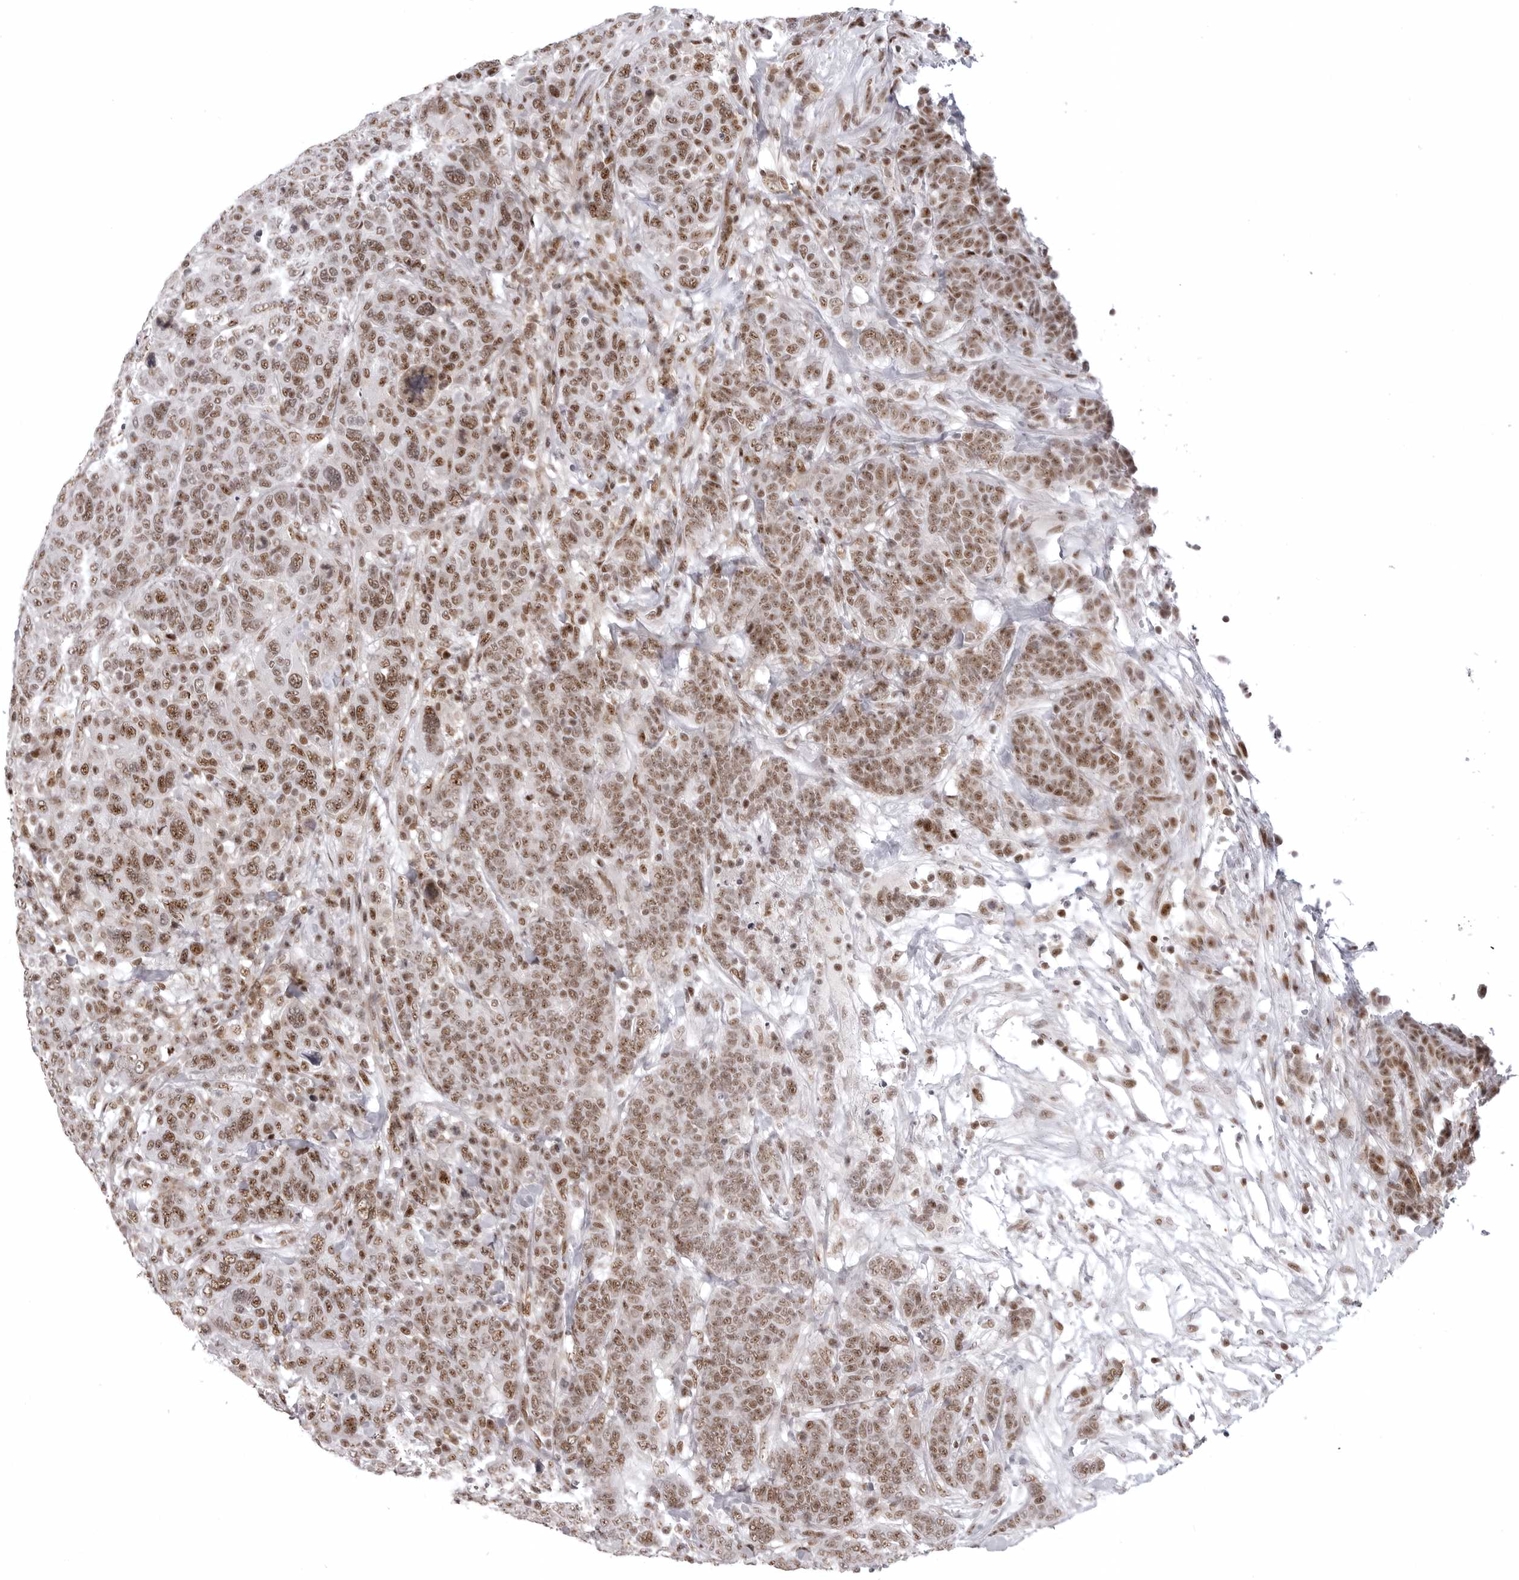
{"staining": {"intensity": "moderate", "quantity": ">75%", "location": "nuclear"}, "tissue": "breast cancer", "cell_type": "Tumor cells", "image_type": "cancer", "snomed": [{"axis": "morphology", "description": "Duct carcinoma"}, {"axis": "topography", "description": "Breast"}], "caption": "Breast cancer (intraductal carcinoma) stained with a brown dye displays moderate nuclear positive staining in about >75% of tumor cells.", "gene": "WRAP53", "patient": {"sex": "female", "age": 37}}